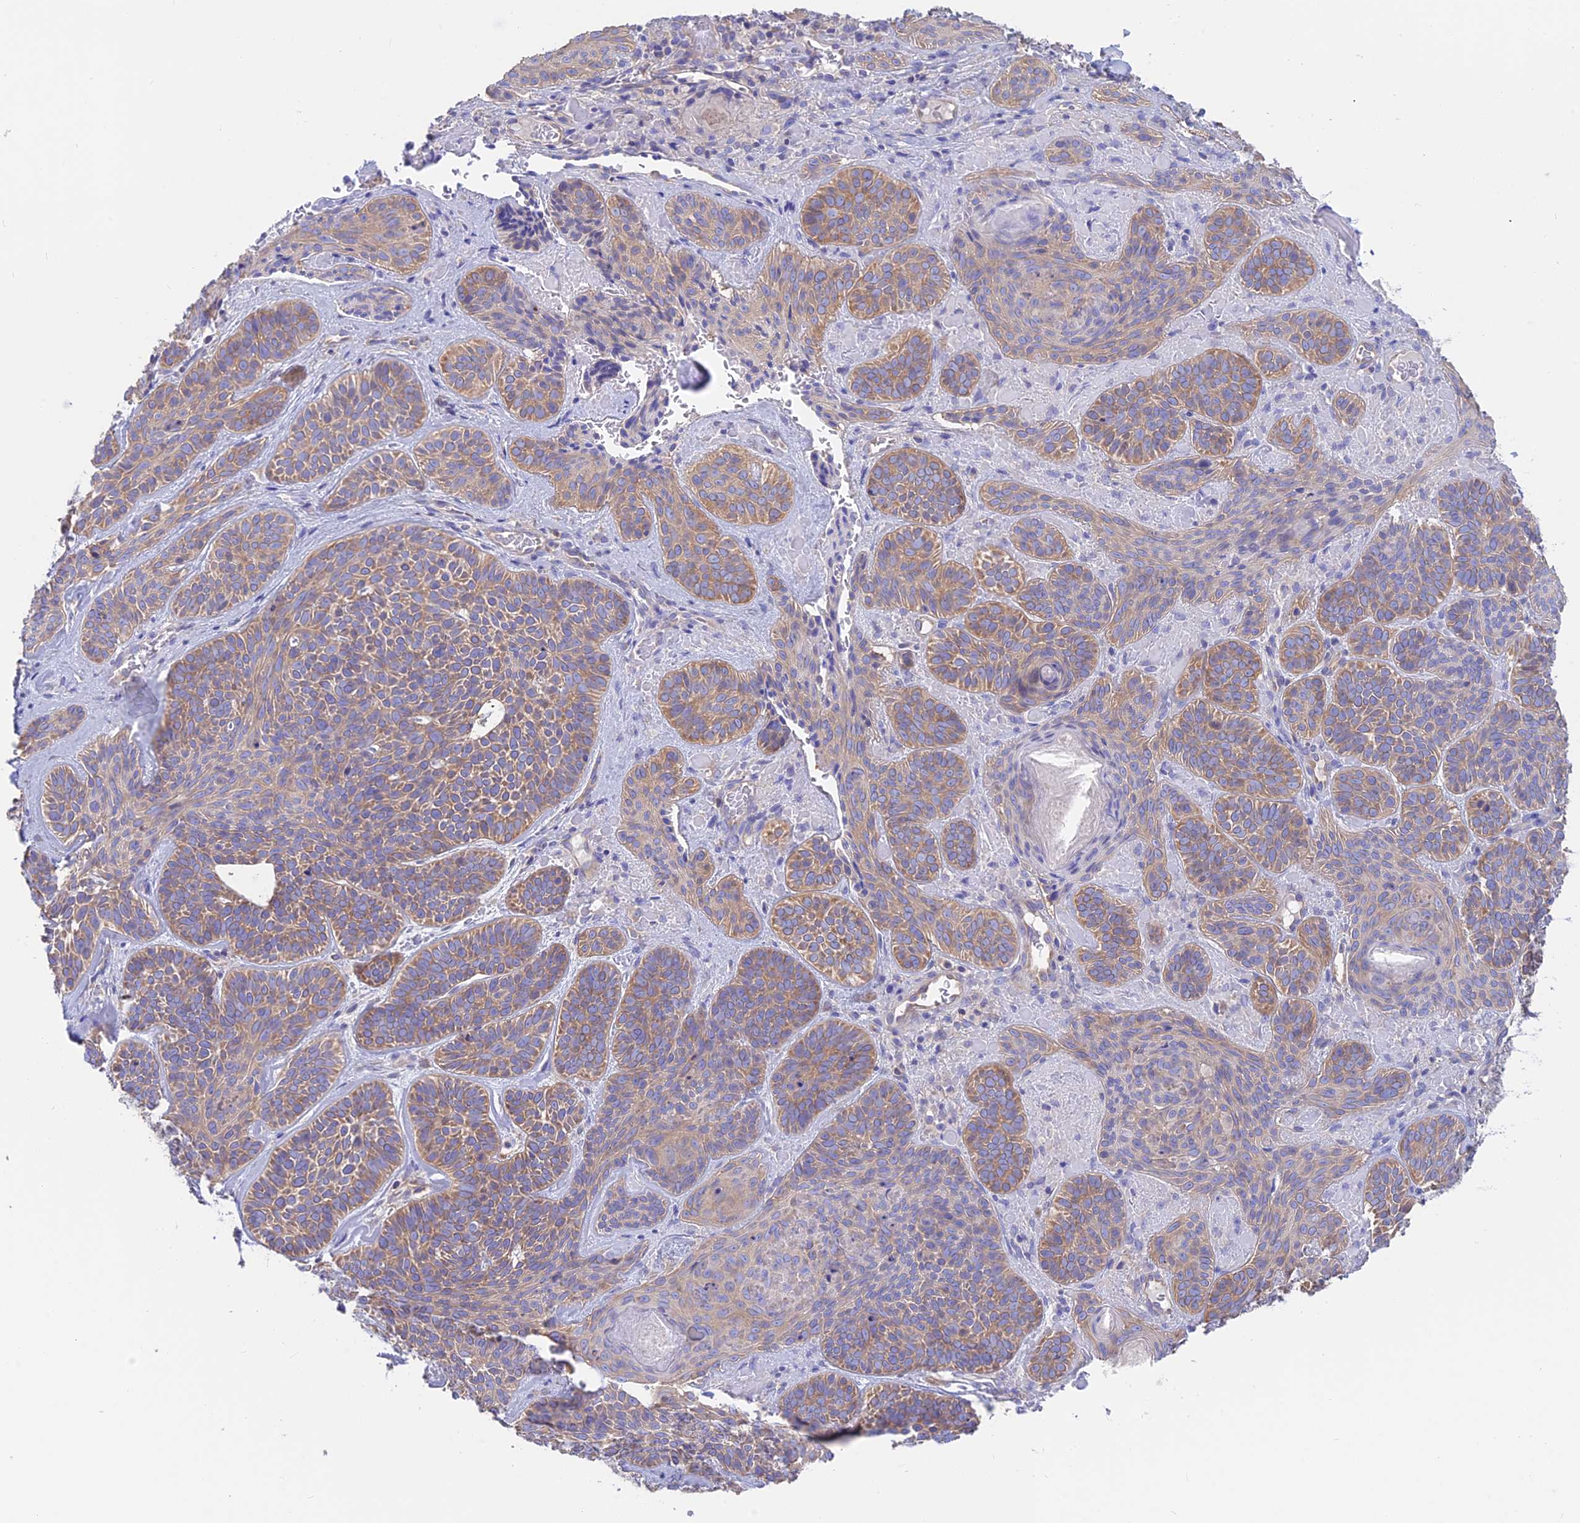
{"staining": {"intensity": "moderate", "quantity": "25%-75%", "location": "cytoplasmic/membranous"}, "tissue": "skin cancer", "cell_type": "Tumor cells", "image_type": "cancer", "snomed": [{"axis": "morphology", "description": "Basal cell carcinoma"}, {"axis": "topography", "description": "Skin"}], "caption": "Protein staining of skin cancer tissue exhibits moderate cytoplasmic/membranous staining in approximately 25%-75% of tumor cells. Nuclei are stained in blue.", "gene": "LZTFL1", "patient": {"sex": "male", "age": 85}}